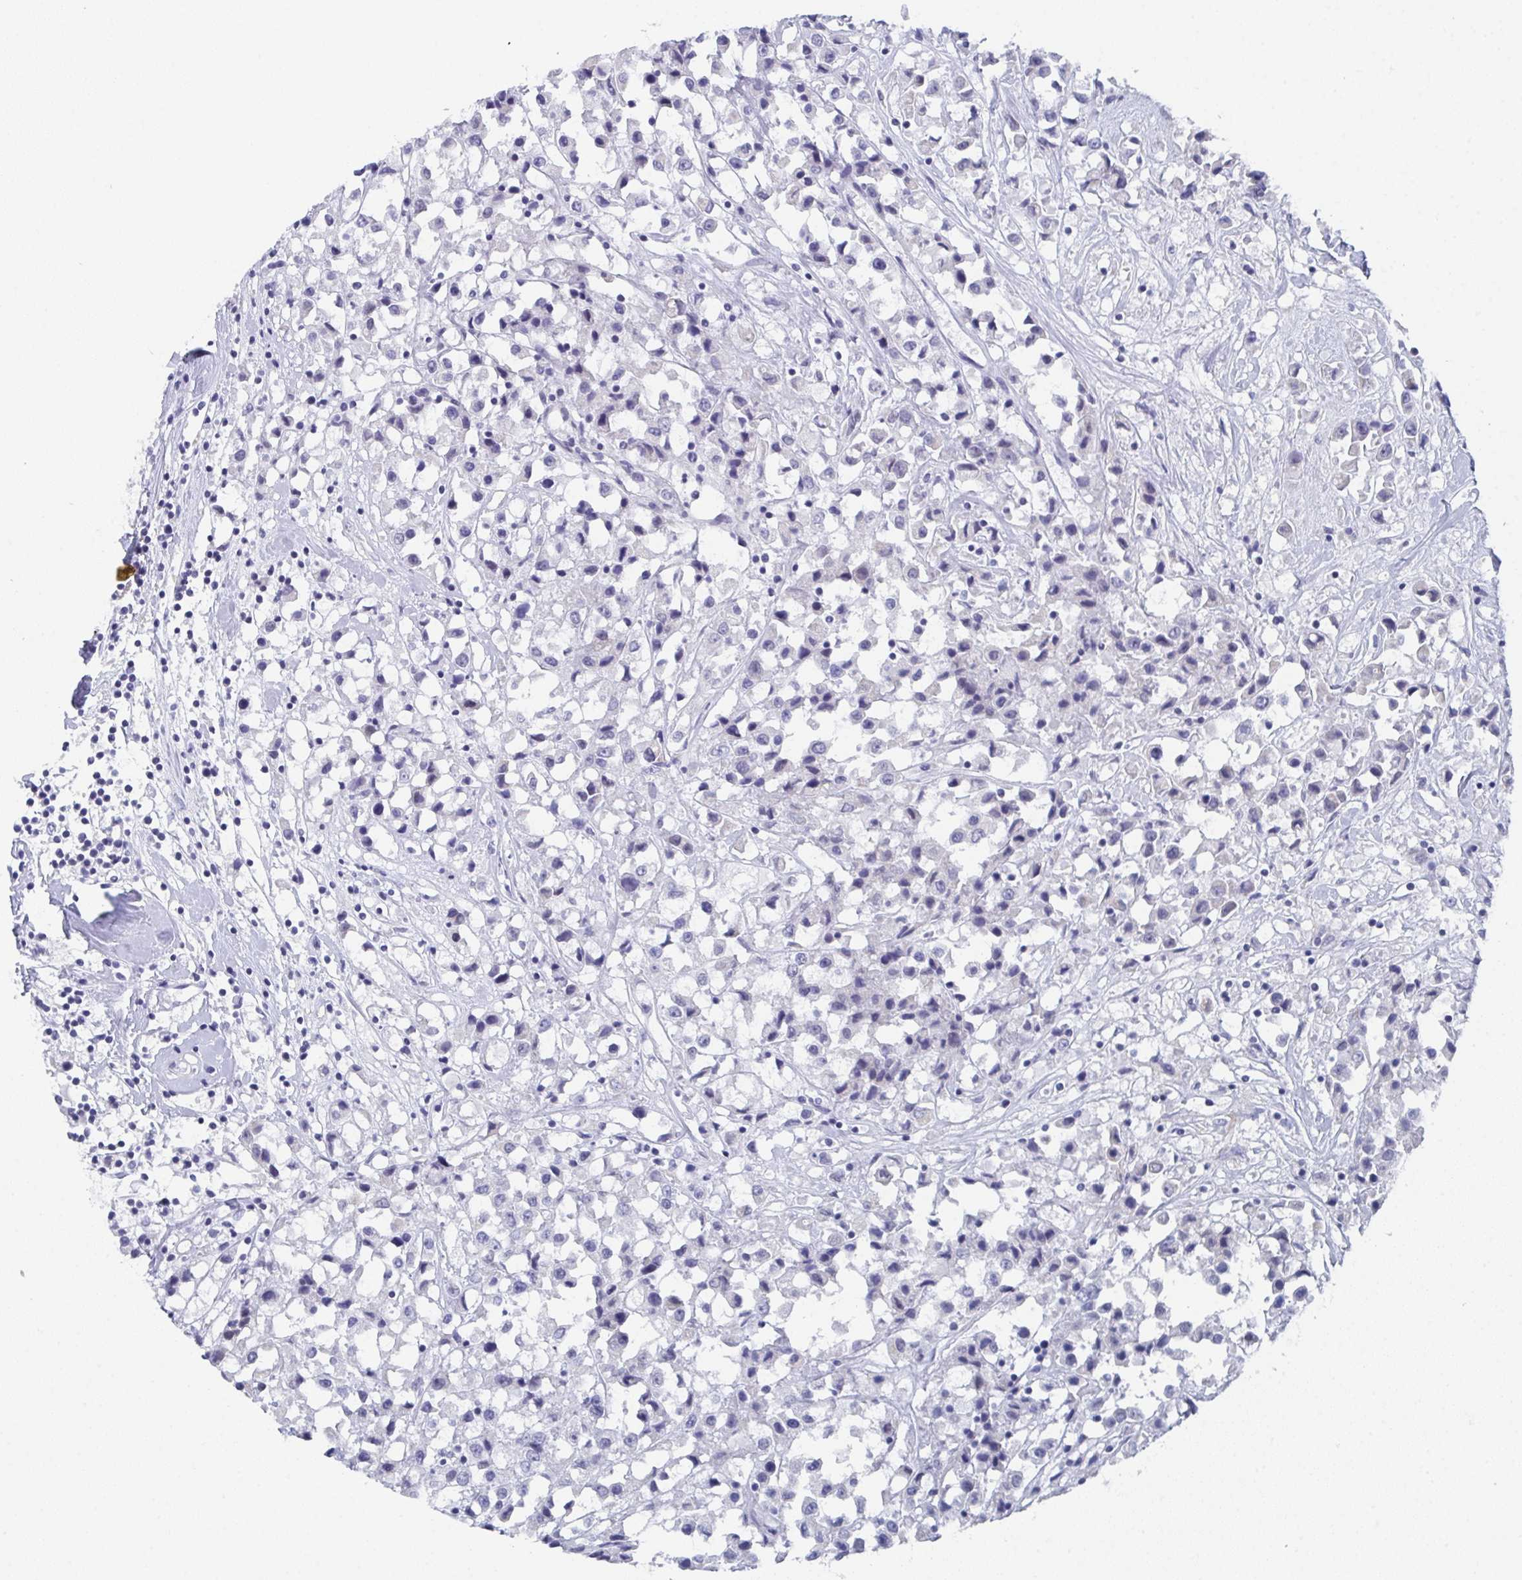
{"staining": {"intensity": "negative", "quantity": "none", "location": "none"}, "tissue": "breast cancer", "cell_type": "Tumor cells", "image_type": "cancer", "snomed": [{"axis": "morphology", "description": "Duct carcinoma"}, {"axis": "topography", "description": "Breast"}], "caption": "This is an immunohistochemistry histopathology image of breast cancer. There is no expression in tumor cells.", "gene": "DYDC2", "patient": {"sex": "female", "age": 61}}